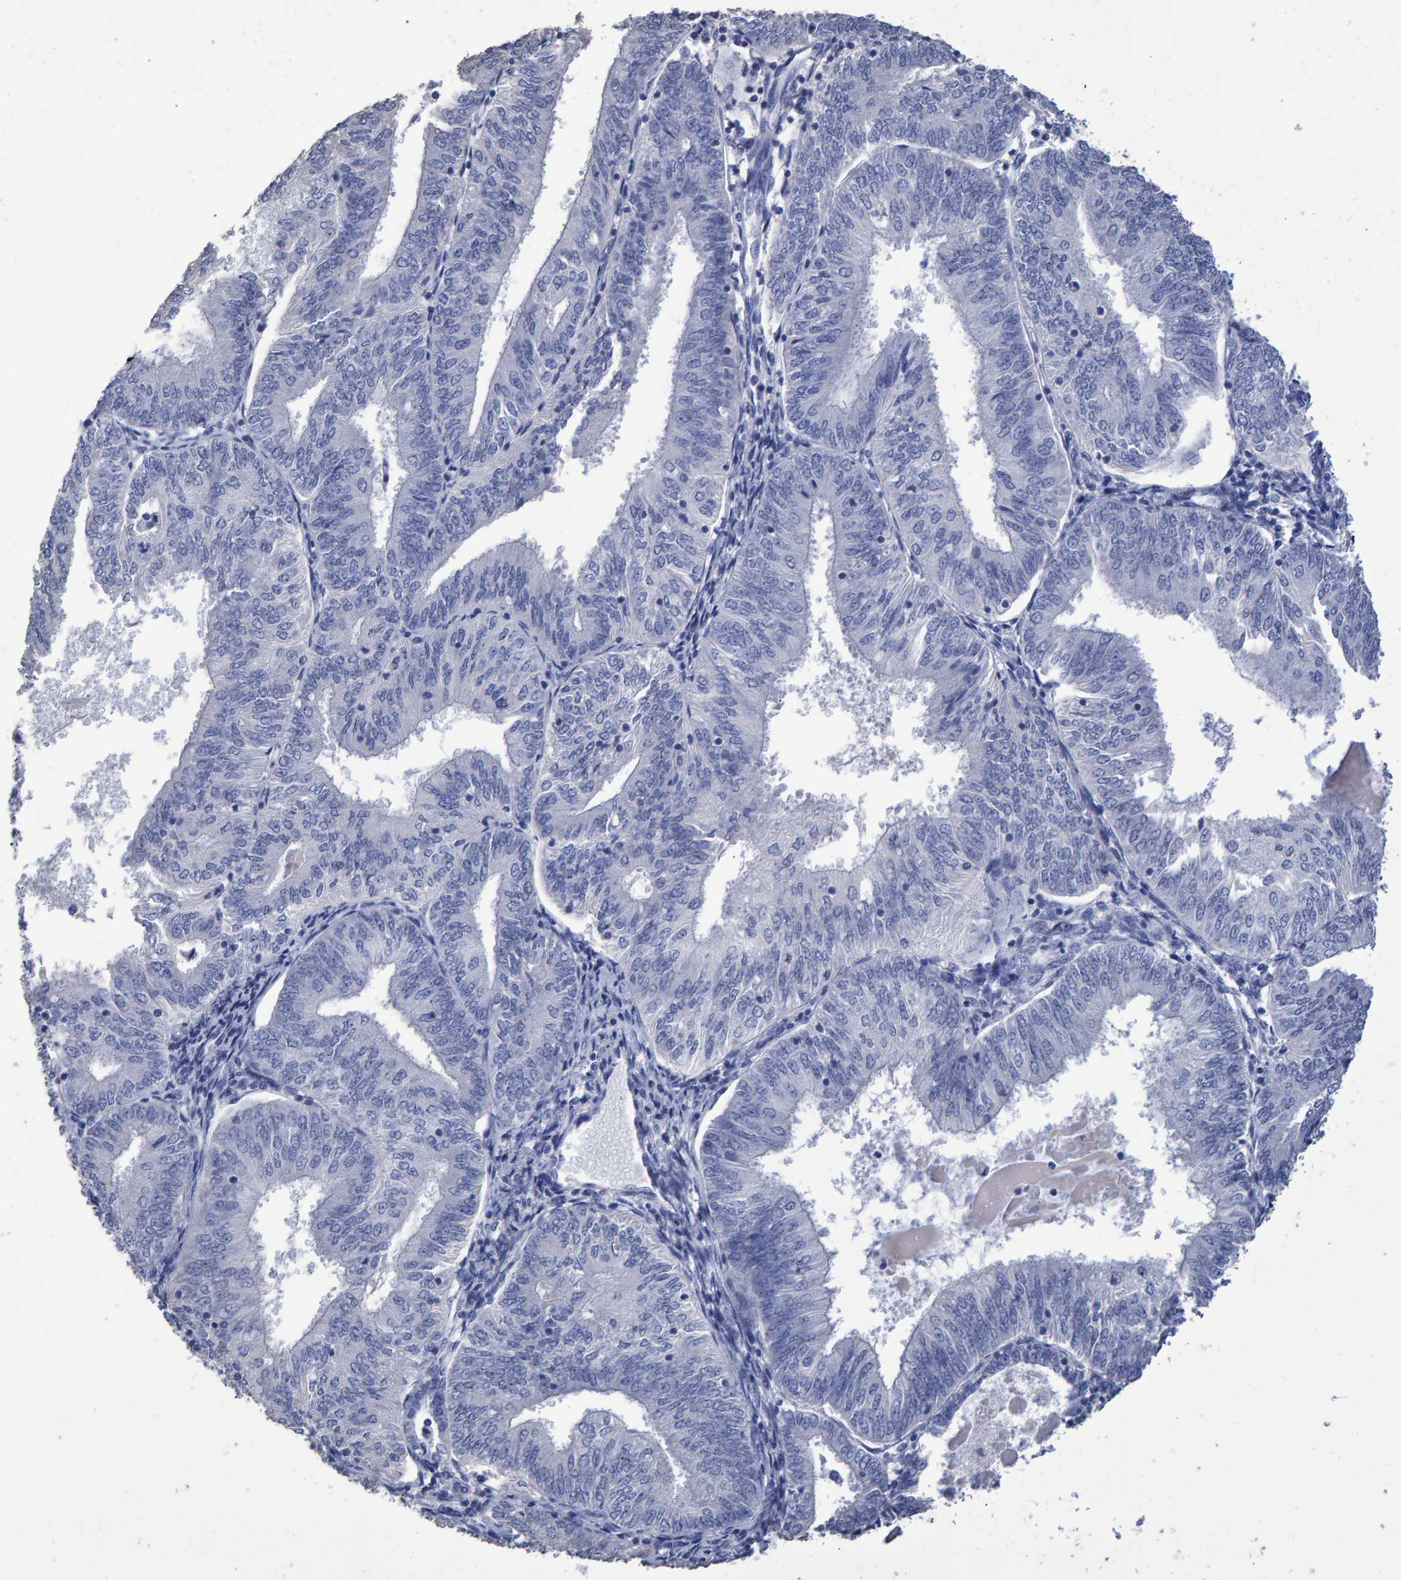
{"staining": {"intensity": "negative", "quantity": "none", "location": "none"}, "tissue": "endometrial cancer", "cell_type": "Tumor cells", "image_type": "cancer", "snomed": [{"axis": "morphology", "description": "Adenocarcinoma, NOS"}, {"axis": "topography", "description": "Endometrium"}], "caption": "Tumor cells are negative for protein expression in human endometrial cancer (adenocarcinoma).", "gene": "HEMGN", "patient": {"sex": "female", "age": 58}}